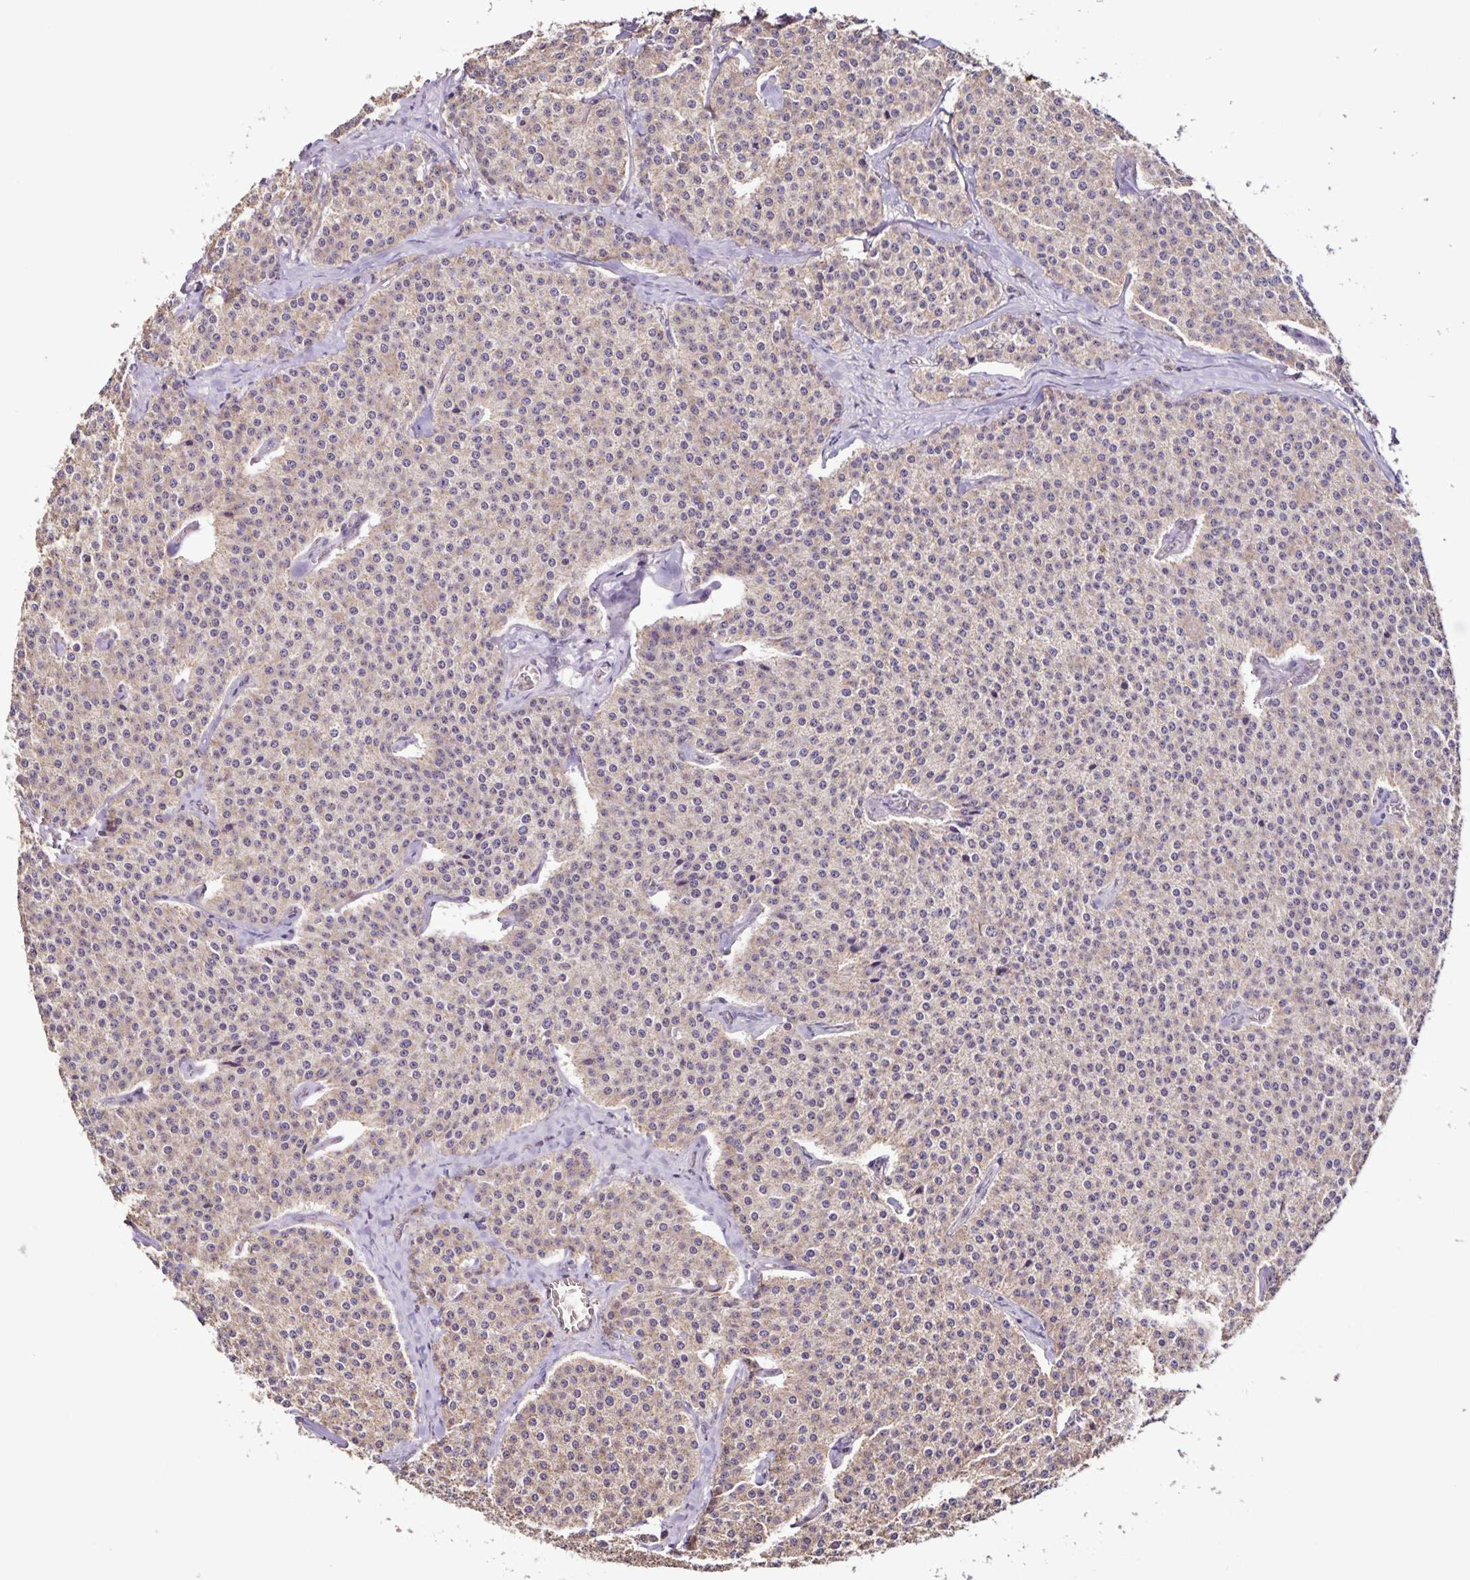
{"staining": {"intensity": "weak", "quantity": "<25%", "location": "cytoplasmic/membranous"}, "tissue": "carcinoid", "cell_type": "Tumor cells", "image_type": "cancer", "snomed": [{"axis": "morphology", "description": "Carcinoid, malignant, NOS"}, {"axis": "topography", "description": "Small intestine"}], "caption": "Carcinoid (malignant) was stained to show a protein in brown. There is no significant staining in tumor cells.", "gene": "MAN1A1", "patient": {"sex": "female", "age": 64}}